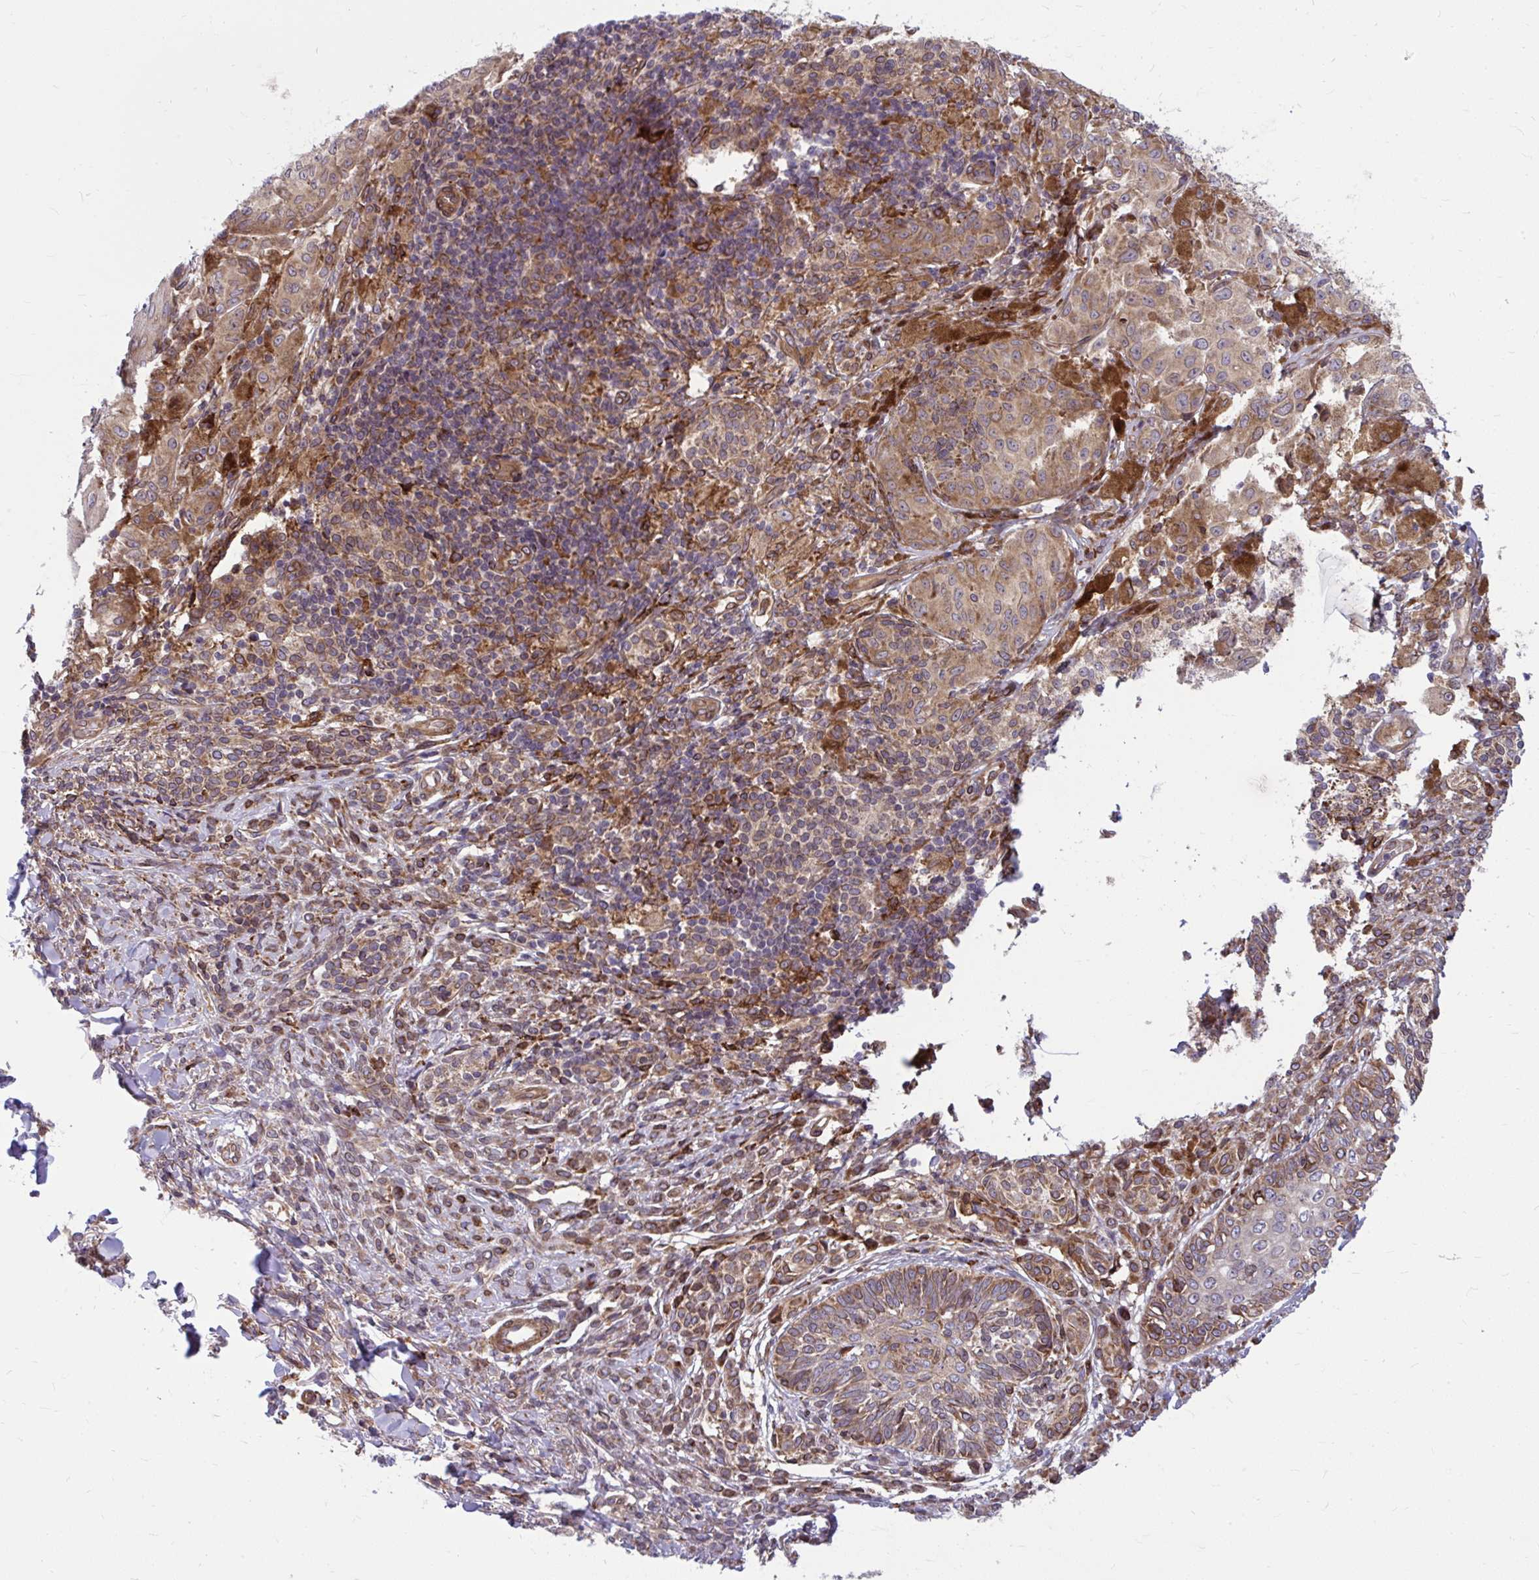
{"staining": {"intensity": "weak", "quantity": ">75%", "location": "cytoplasmic/membranous"}, "tissue": "melanoma", "cell_type": "Tumor cells", "image_type": "cancer", "snomed": [{"axis": "morphology", "description": "Malignant melanoma, NOS"}, {"axis": "topography", "description": "Skin"}], "caption": "Melanoma stained with a protein marker exhibits weak staining in tumor cells.", "gene": "STIM2", "patient": {"sex": "male", "age": 42}}